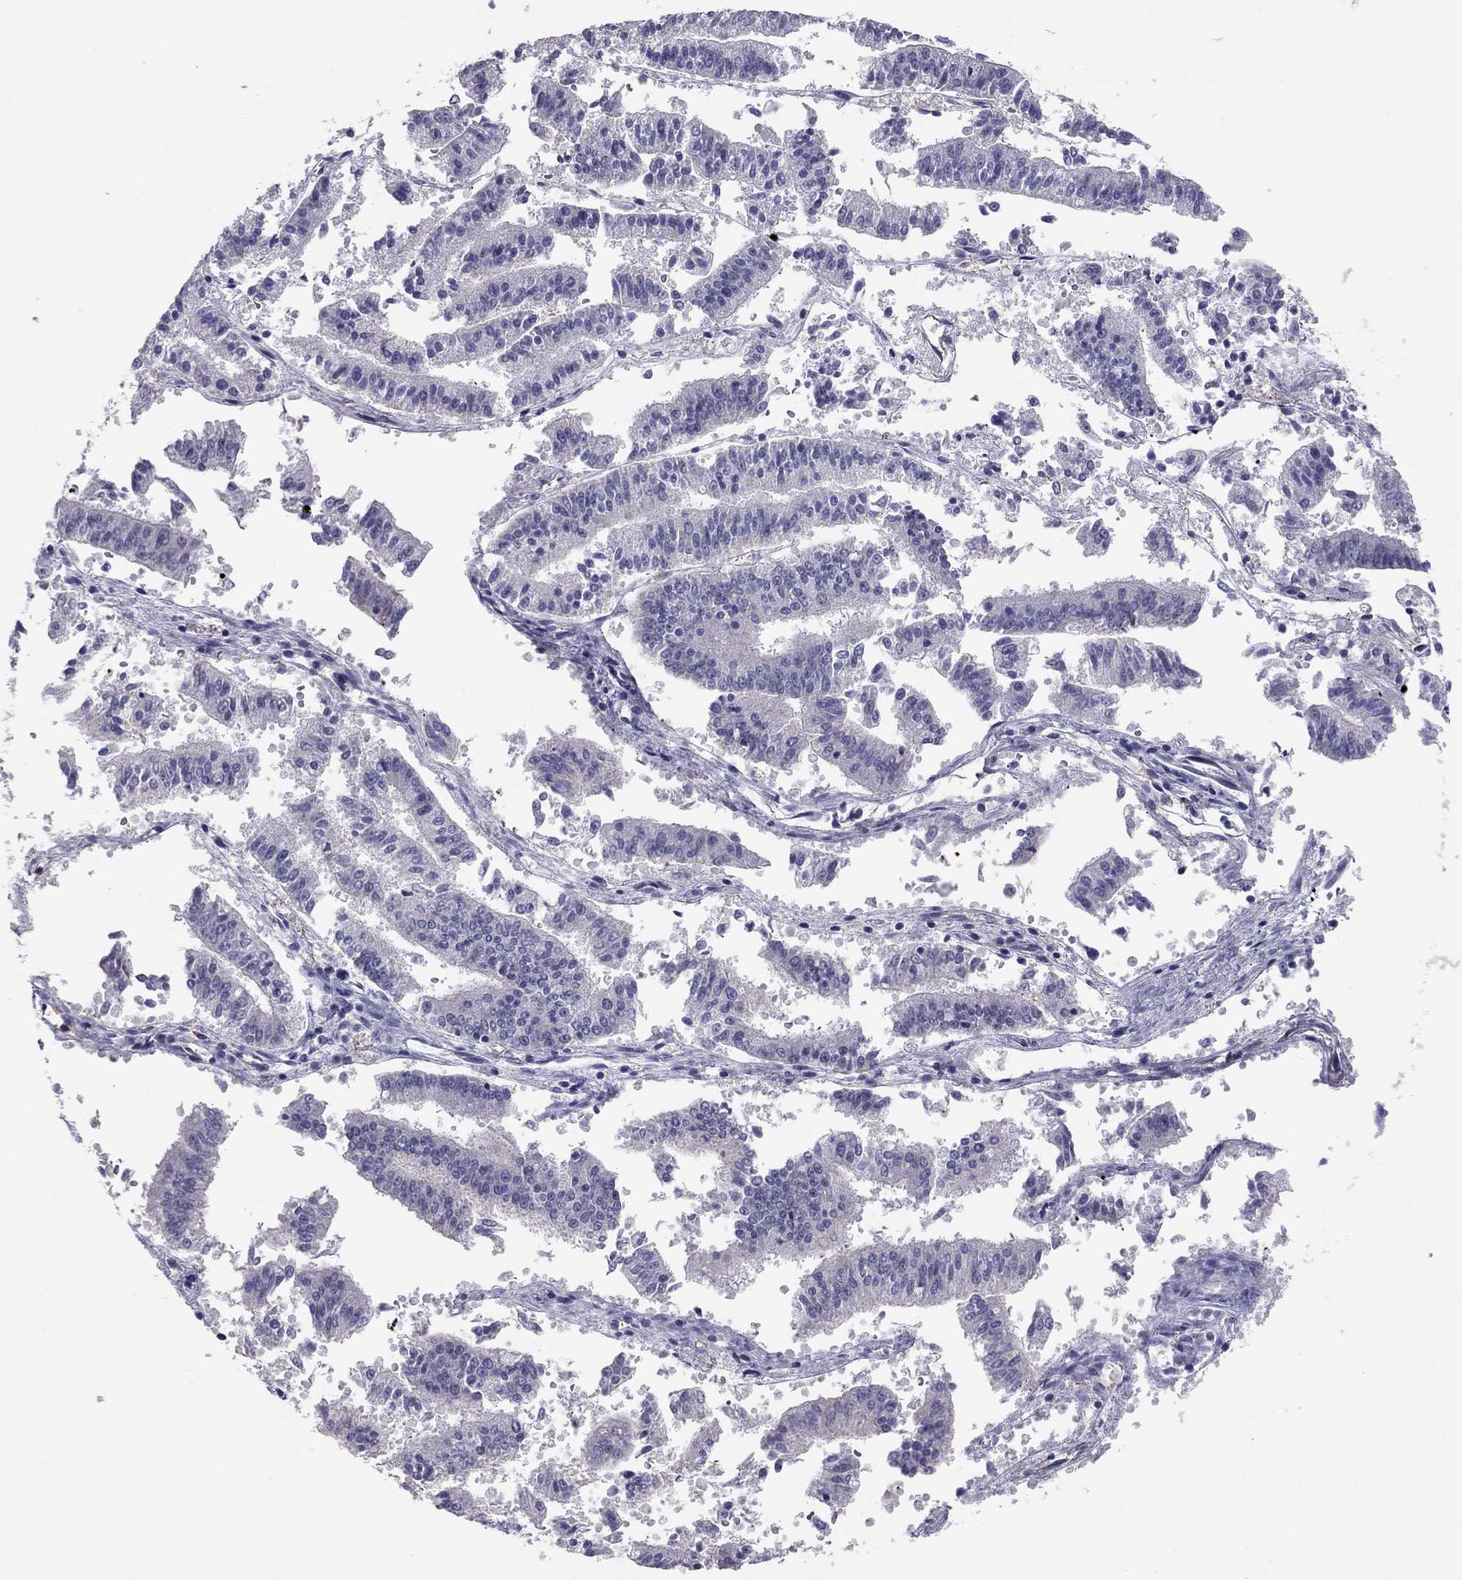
{"staining": {"intensity": "negative", "quantity": "none", "location": "none"}, "tissue": "endometrial cancer", "cell_type": "Tumor cells", "image_type": "cancer", "snomed": [{"axis": "morphology", "description": "Adenocarcinoma, NOS"}, {"axis": "topography", "description": "Endometrium"}], "caption": "Tumor cells are negative for protein expression in human endometrial adenocarcinoma.", "gene": "HSF2BP", "patient": {"sex": "female", "age": 66}}